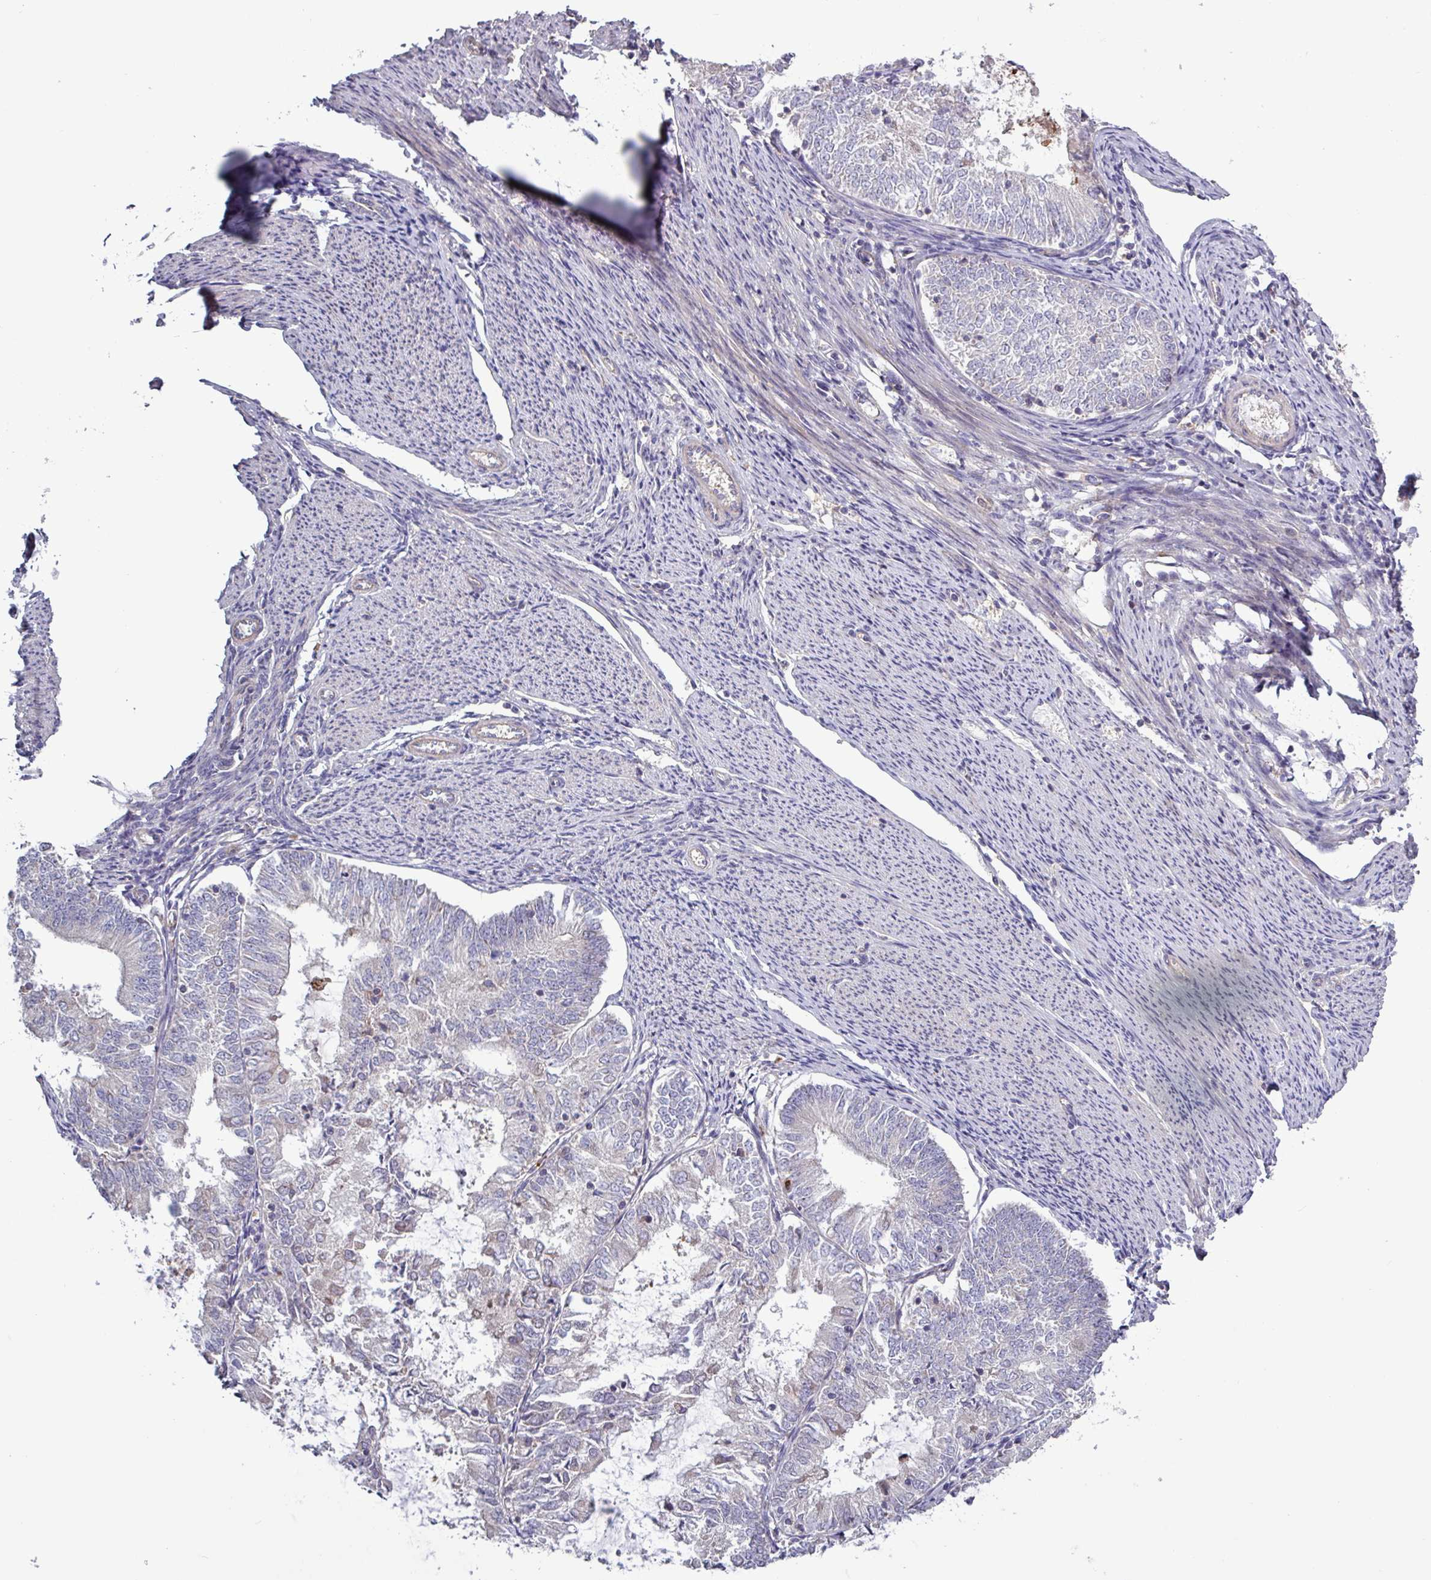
{"staining": {"intensity": "negative", "quantity": "none", "location": "none"}, "tissue": "endometrial cancer", "cell_type": "Tumor cells", "image_type": "cancer", "snomed": [{"axis": "morphology", "description": "Adenocarcinoma, NOS"}, {"axis": "topography", "description": "Endometrium"}], "caption": "Immunohistochemical staining of endometrial cancer (adenocarcinoma) reveals no significant positivity in tumor cells.", "gene": "PLIN2", "patient": {"sex": "female", "age": 57}}